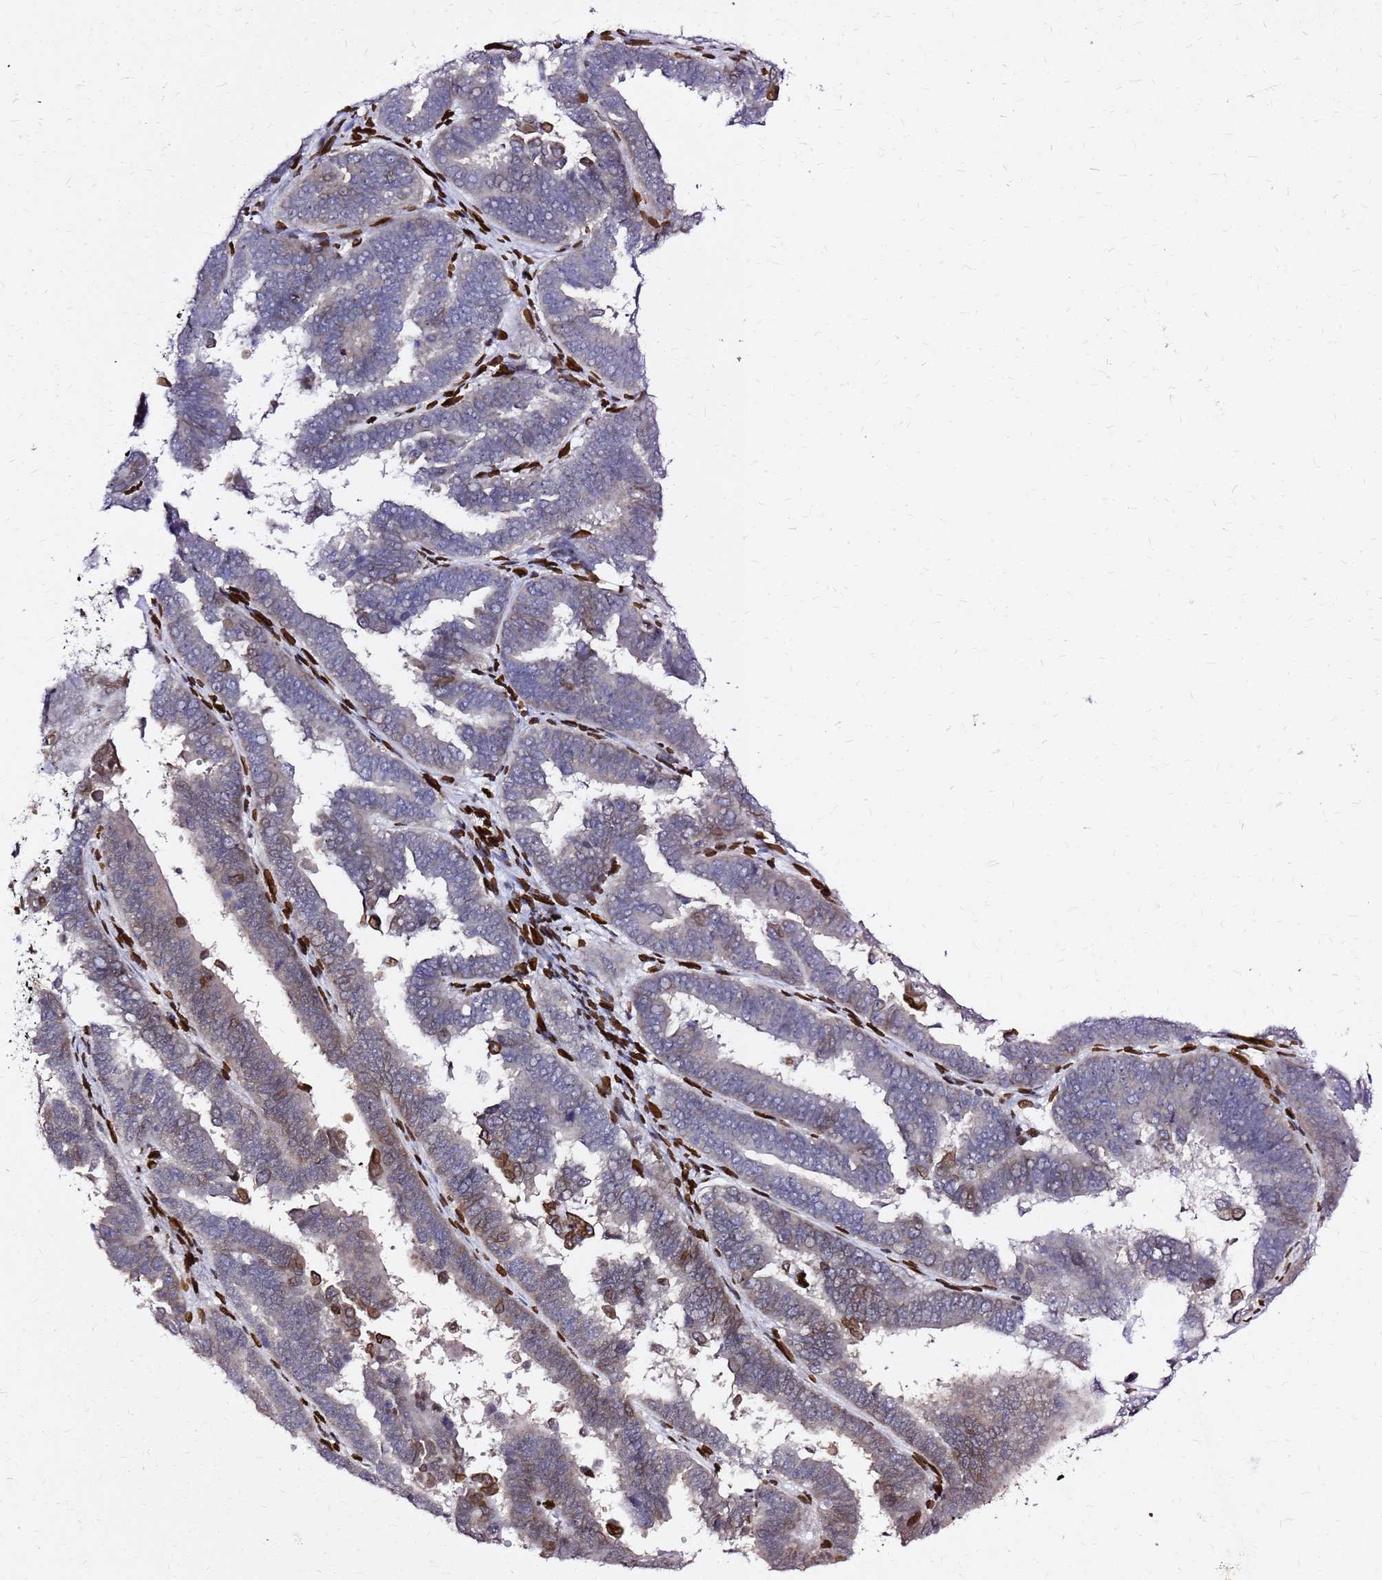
{"staining": {"intensity": "weak", "quantity": "25%-75%", "location": "cytoplasmic/membranous"}, "tissue": "endometrial cancer", "cell_type": "Tumor cells", "image_type": "cancer", "snomed": [{"axis": "morphology", "description": "Adenocarcinoma, NOS"}, {"axis": "topography", "description": "Endometrium"}], "caption": "DAB (3,3'-diaminobenzidine) immunohistochemical staining of endometrial cancer (adenocarcinoma) demonstrates weak cytoplasmic/membranous protein positivity in about 25%-75% of tumor cells.", "gene": "C6orf141", "patient": {"sex": "female", "age": 75}}